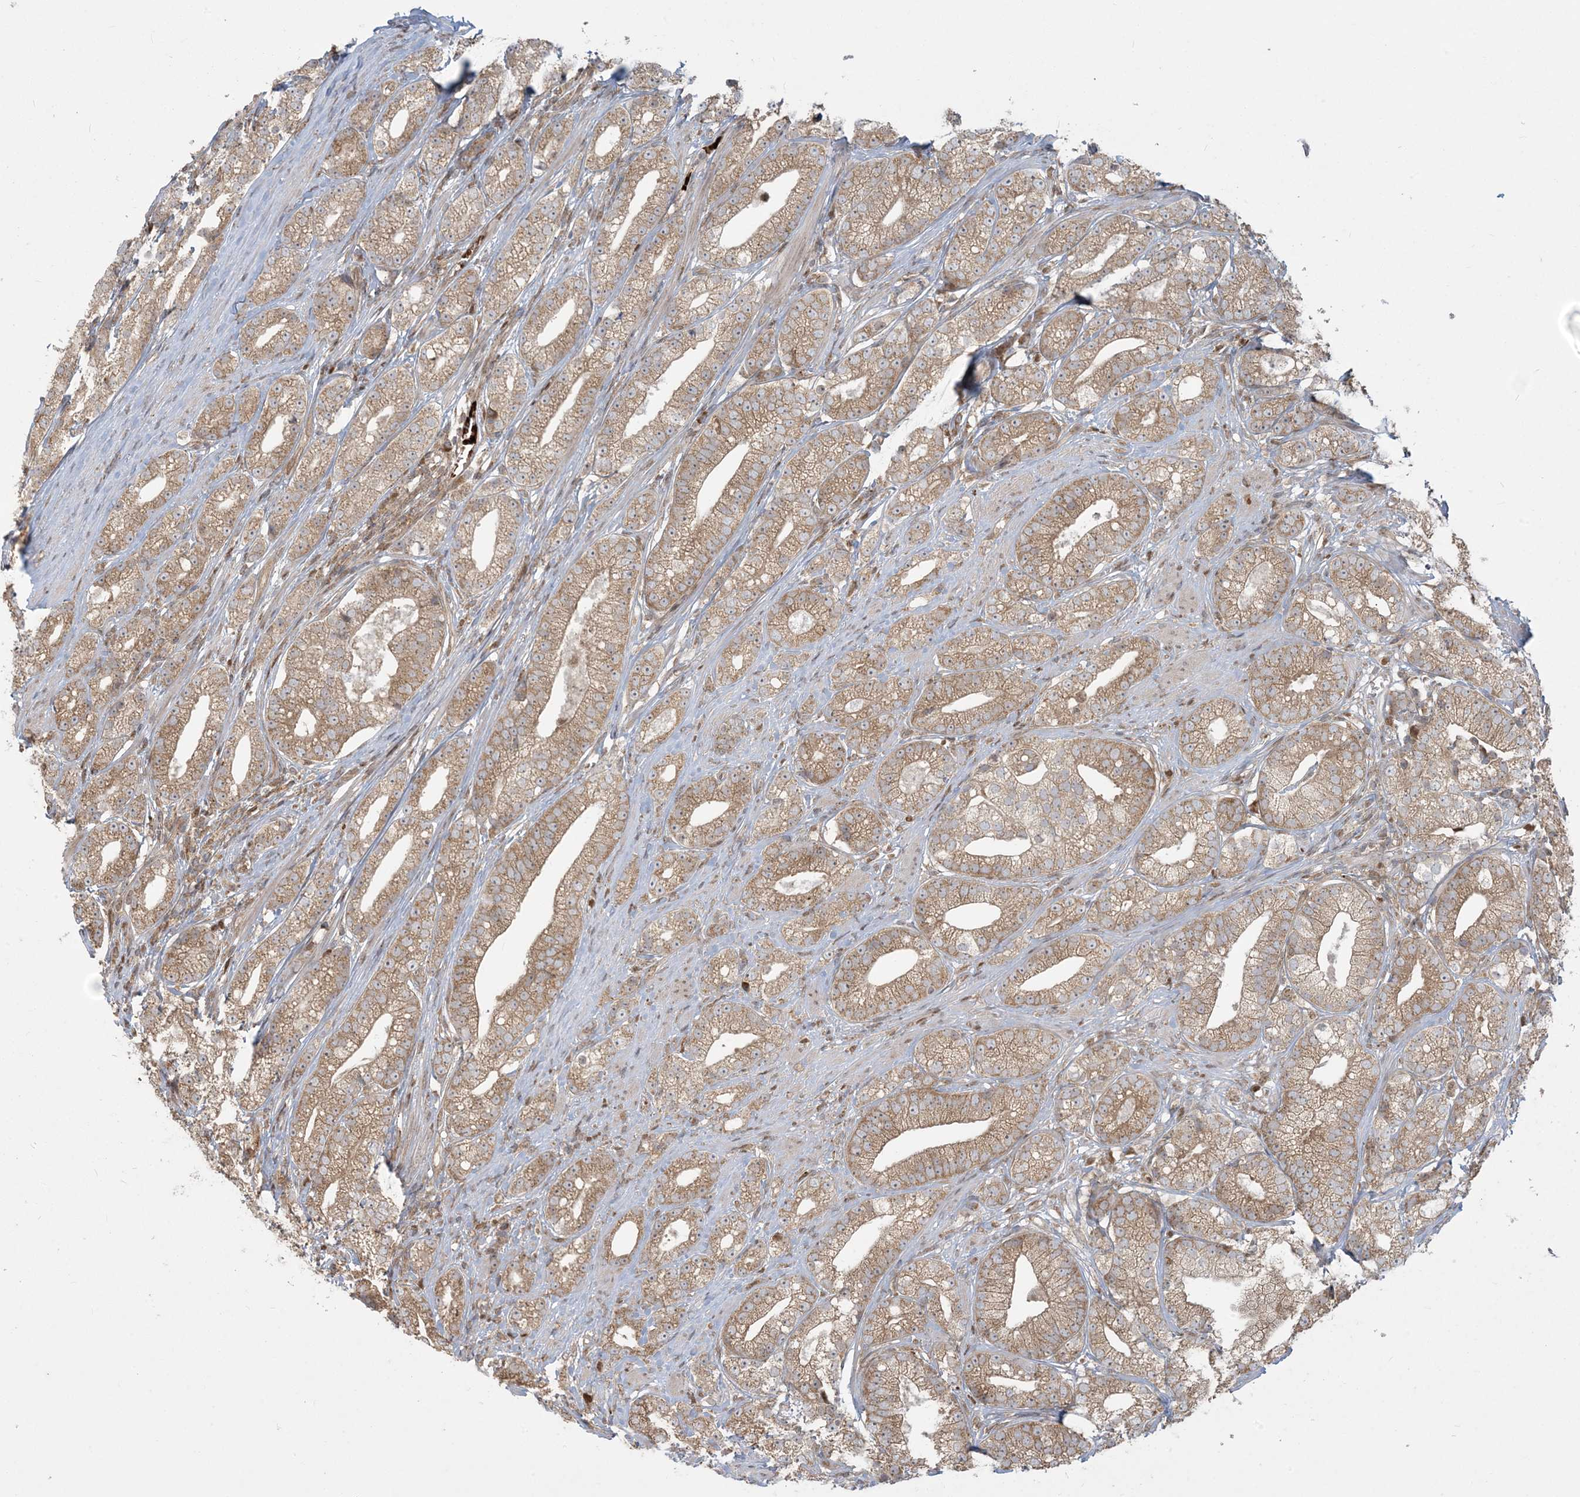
{"staining": {"intensity": "moderate", "quantity": "25%-75%", "location": "cytoplasmic/membranous"}, "tissue": "prostate cancer", "cell_type": "Tumor cells", "image_type": "cancer", "snomed": [{"axis": "morphology", "description": "Adenocarcinoma, High grade"}, {"axis": "topography", "description": "Prostate"}], "caption": "Immunohistochemistry (DAB) staining of high-grade adenocarcinoma (prostate) demonstrates moderate cytoplasmic/membranous protein positivity in about 25%-75% of tumor cells.", "gene": "ABCF3", "patient": {"sex": "male", "age": 69}}